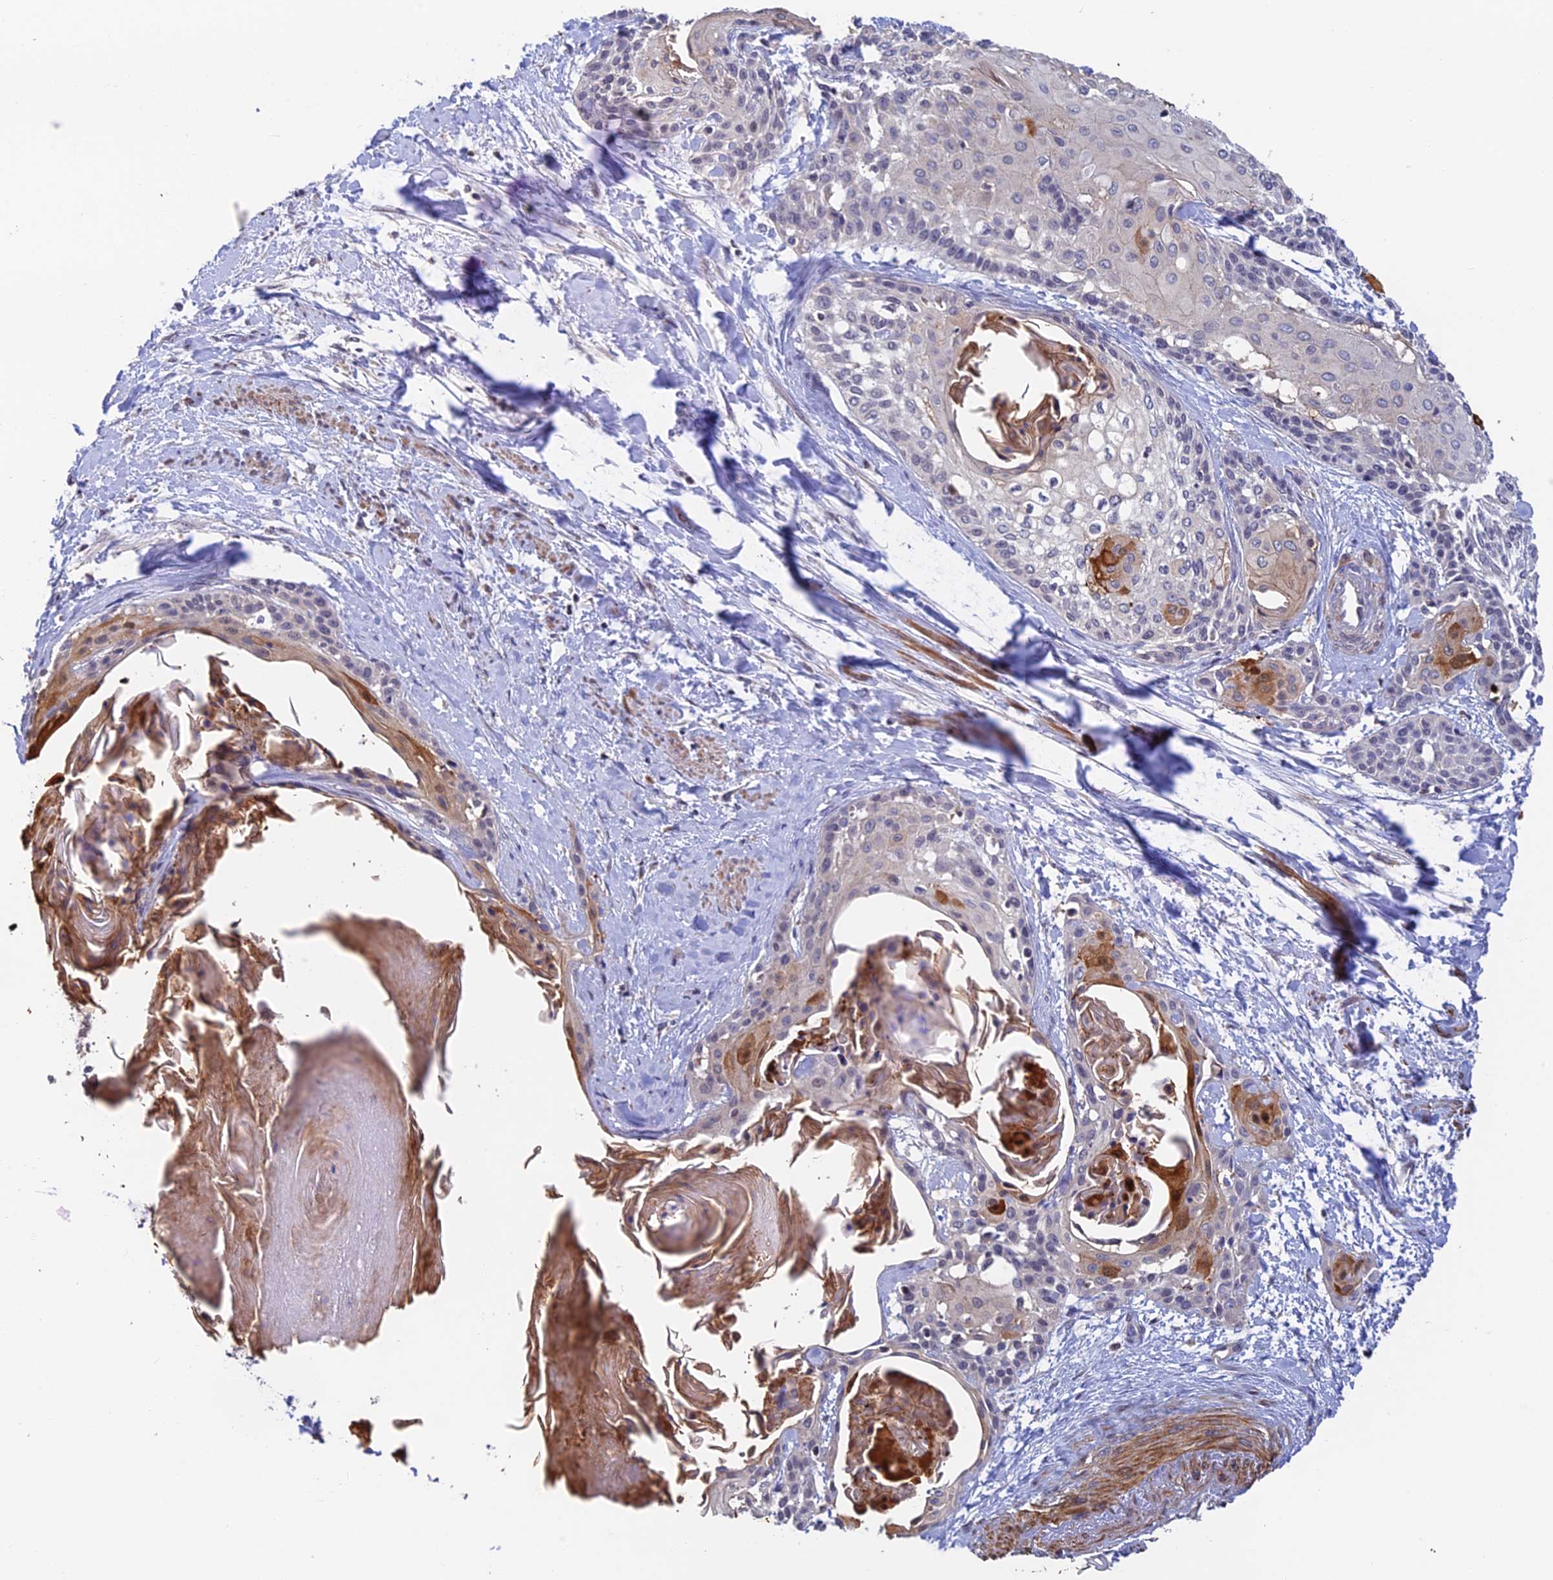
{"staining": {"intensity": "moderate", "quantity": "<25%", "location": "cytoplasmic/membranous"}, "tissue": "cervical cancer", "cell_type": "Tumor cells", "image_type": "cancer", "snomed": [{"axis": "morphology", "description": "Squamous cell carcinoma, NOS"}, {"axis": "topography", "description": "Cervix"}], "caption": "Squamous cell carcinoma (cervical) stained with DAB IHC demonstrates low levels of moderate cytoplasmic/membranous expression in approximately <25% of tumor cells.", "gene": "CWH43", "patient": {"sex": "female", "age": 57}}